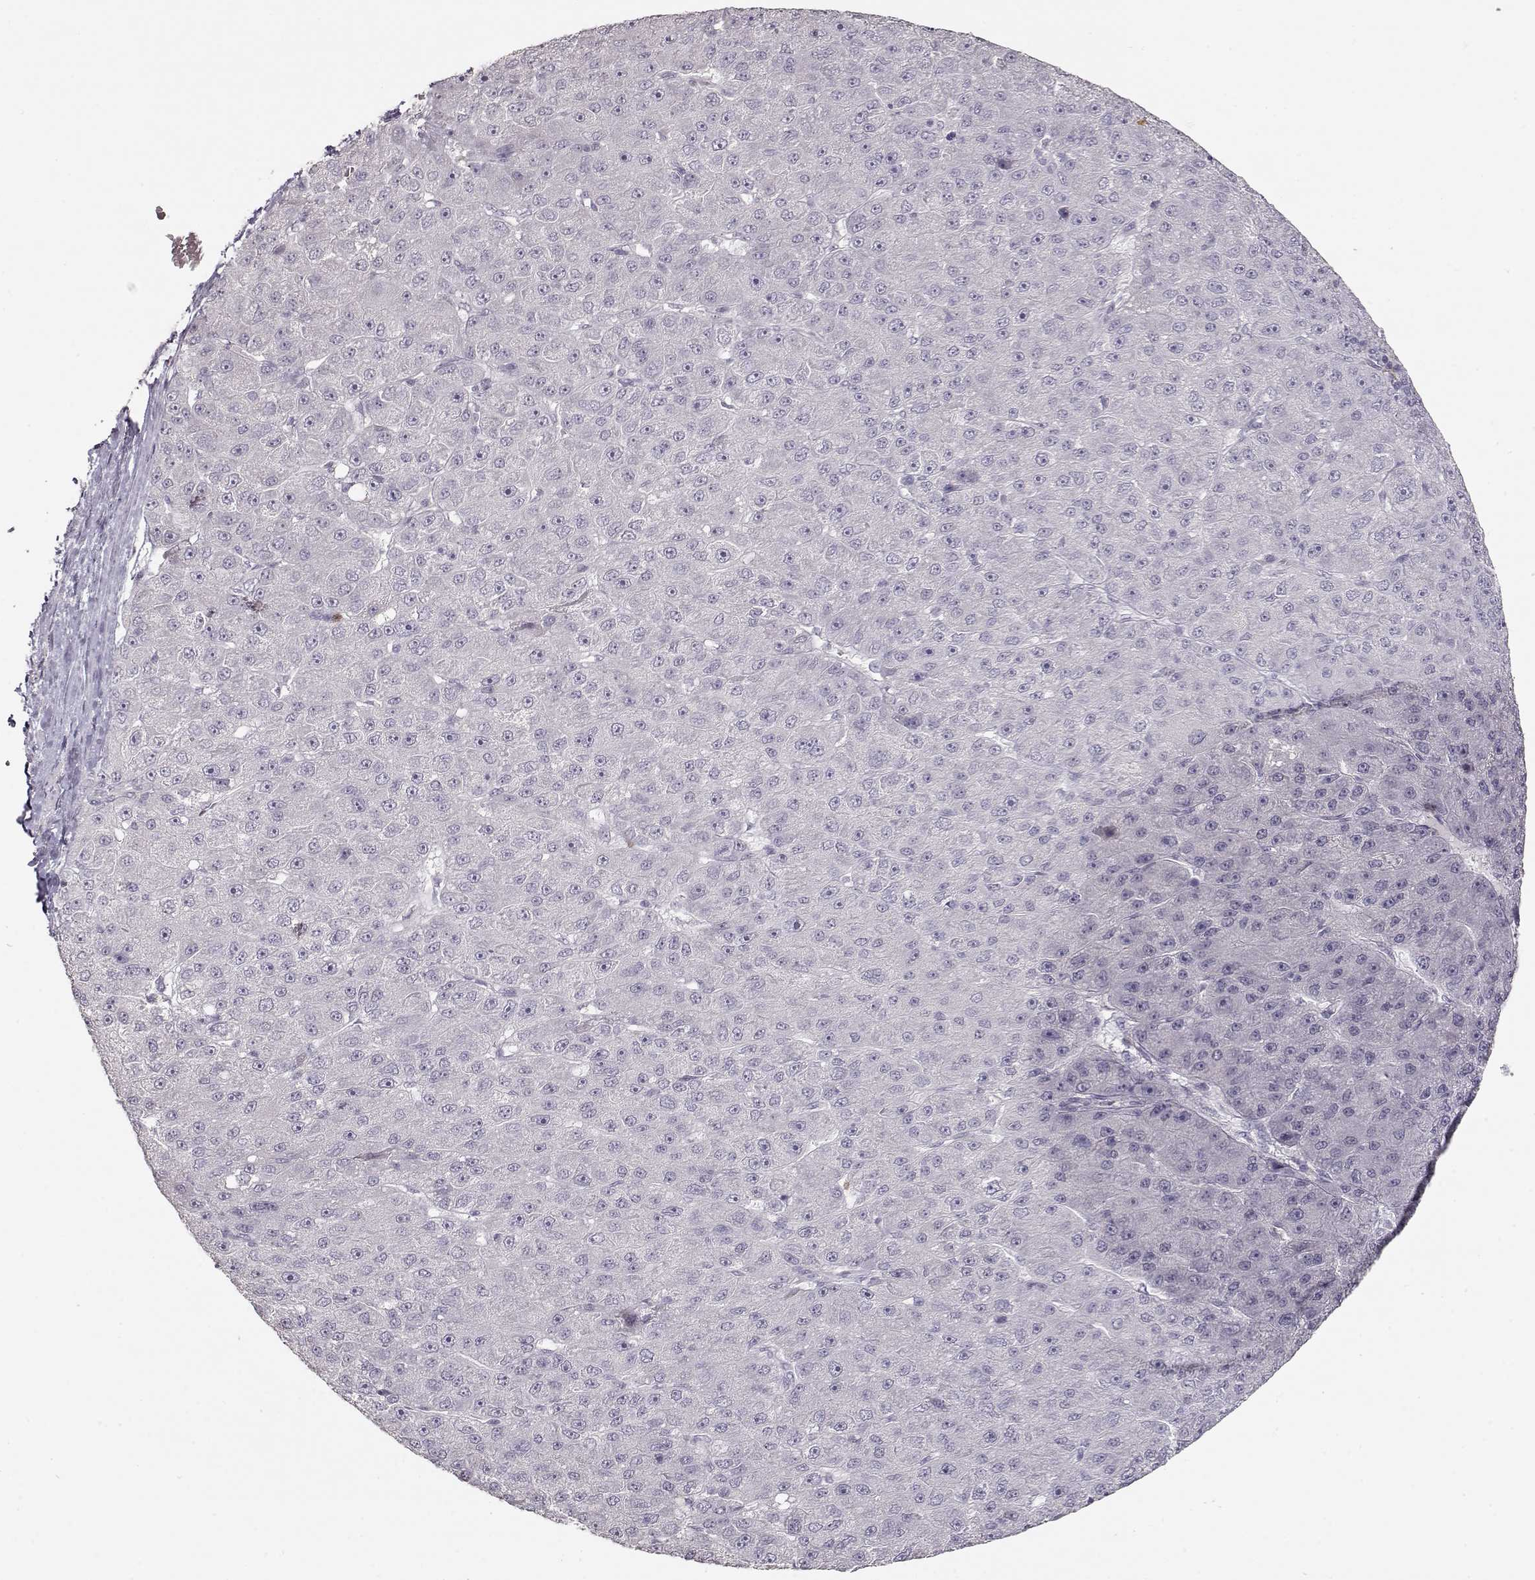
{"staining": {"intensity": "negative", "quantity": "none", "location": "none"}, "tissue": "liver cancer", "cell_type": "Tumor cells", "image_type": "cancer", "snomed": [{"axis": "morphology", "description": "Carcinoma, Hepatocellular, NOS"}, {"axis": "topography", "description": "Liver"}], "caption": "Tumor cells show no significant protein positivity in hepatocellular carcinoma (liver).", "gene": "S100B", "patient": {"sex": "male", "age": 67}}